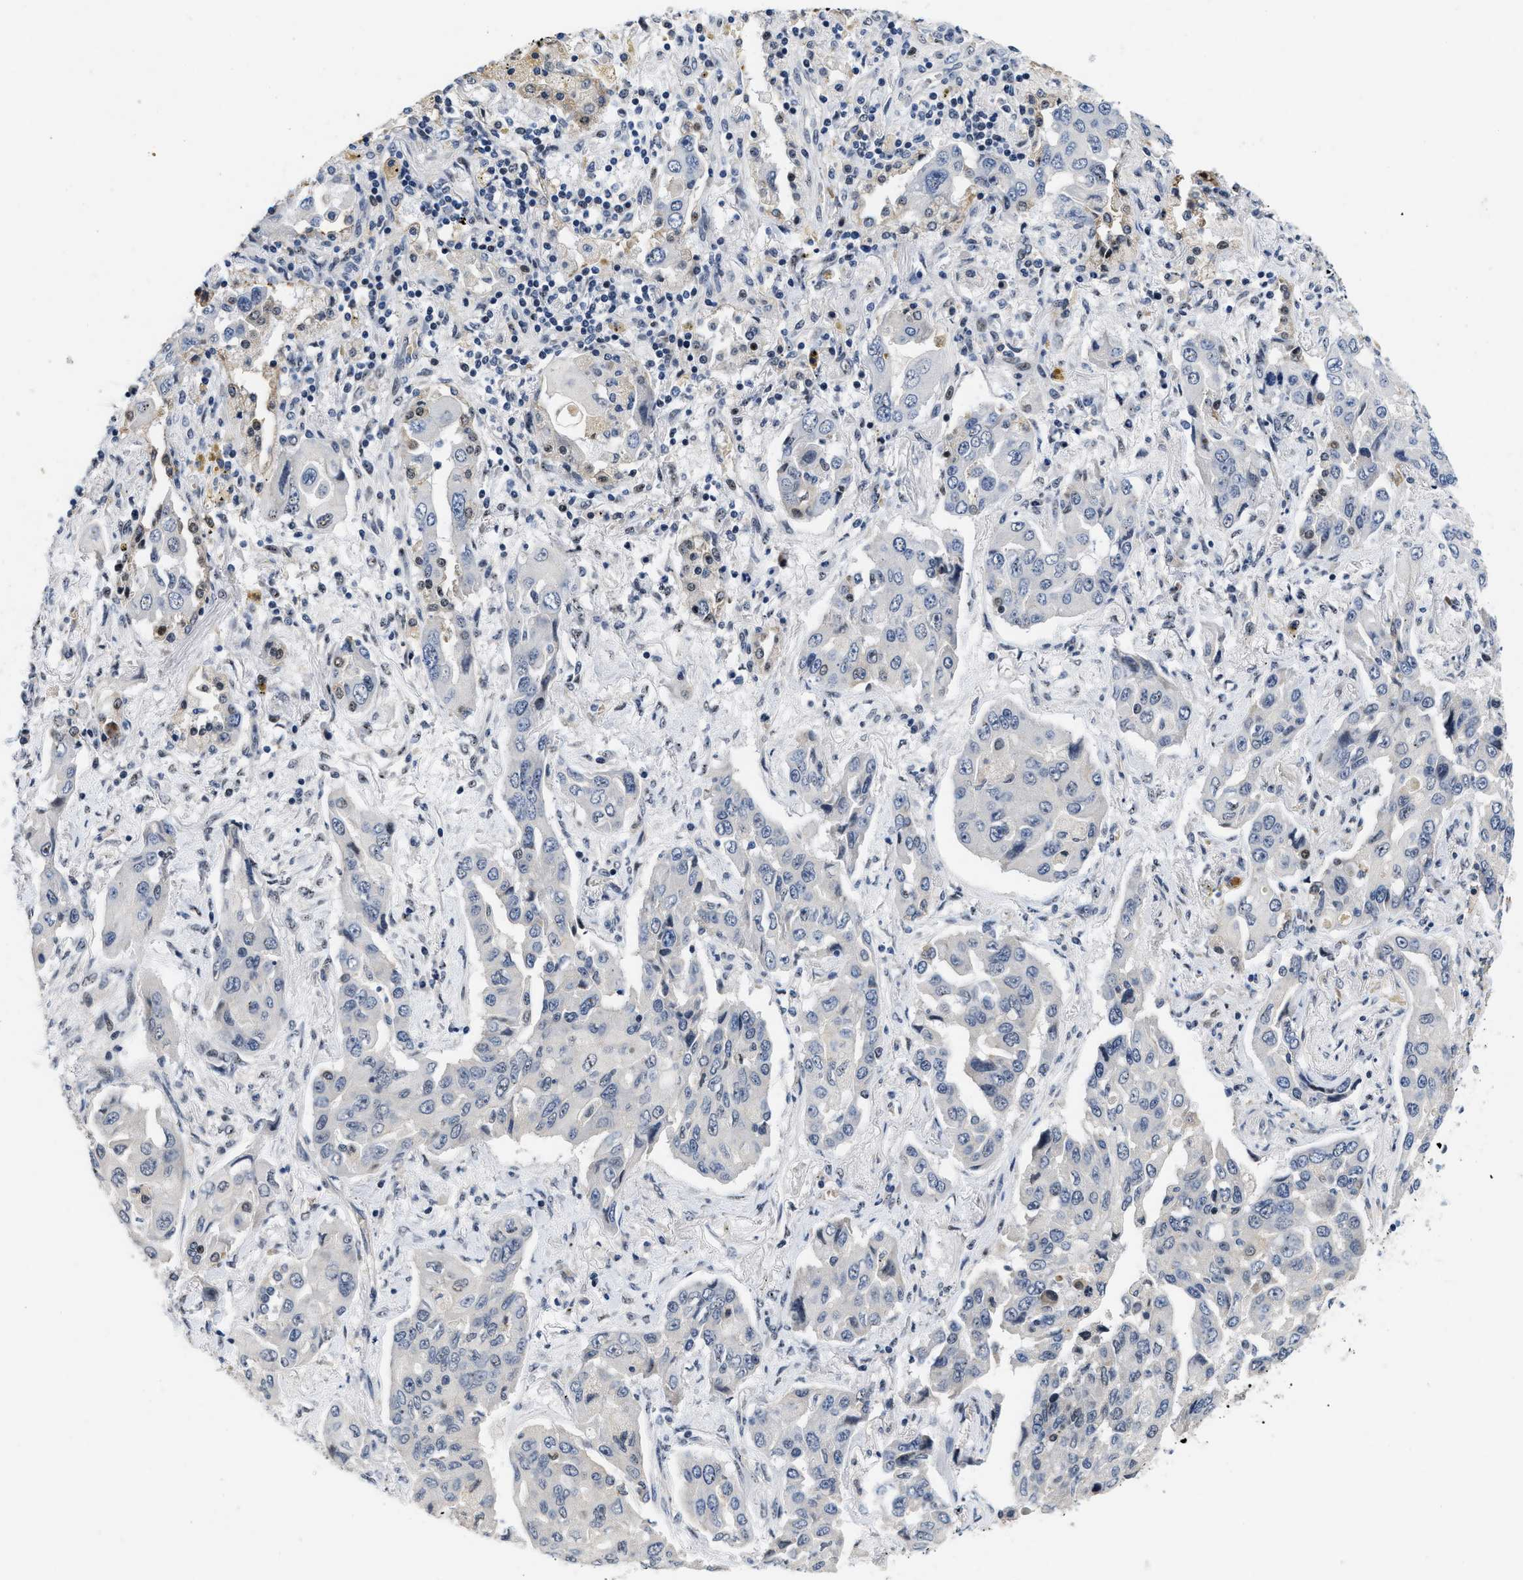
{"staining": {"intensity": "negative", "quantity": "none", "location": "none"}, "tissue": "lung cancer", "cell_type": "Tumor cells", "image_type": "cancer", "snomed": [{"axis": "morphology", "description": "Adenocarcinoma, NOS"}, {"axis": "topography", "description": "Lung"}], "caption": "Tumor cells are negative for protein expression in human lung adenocarcinoma.", "gene": "VIP", "patient": {"sex": "female", "age": 65}}